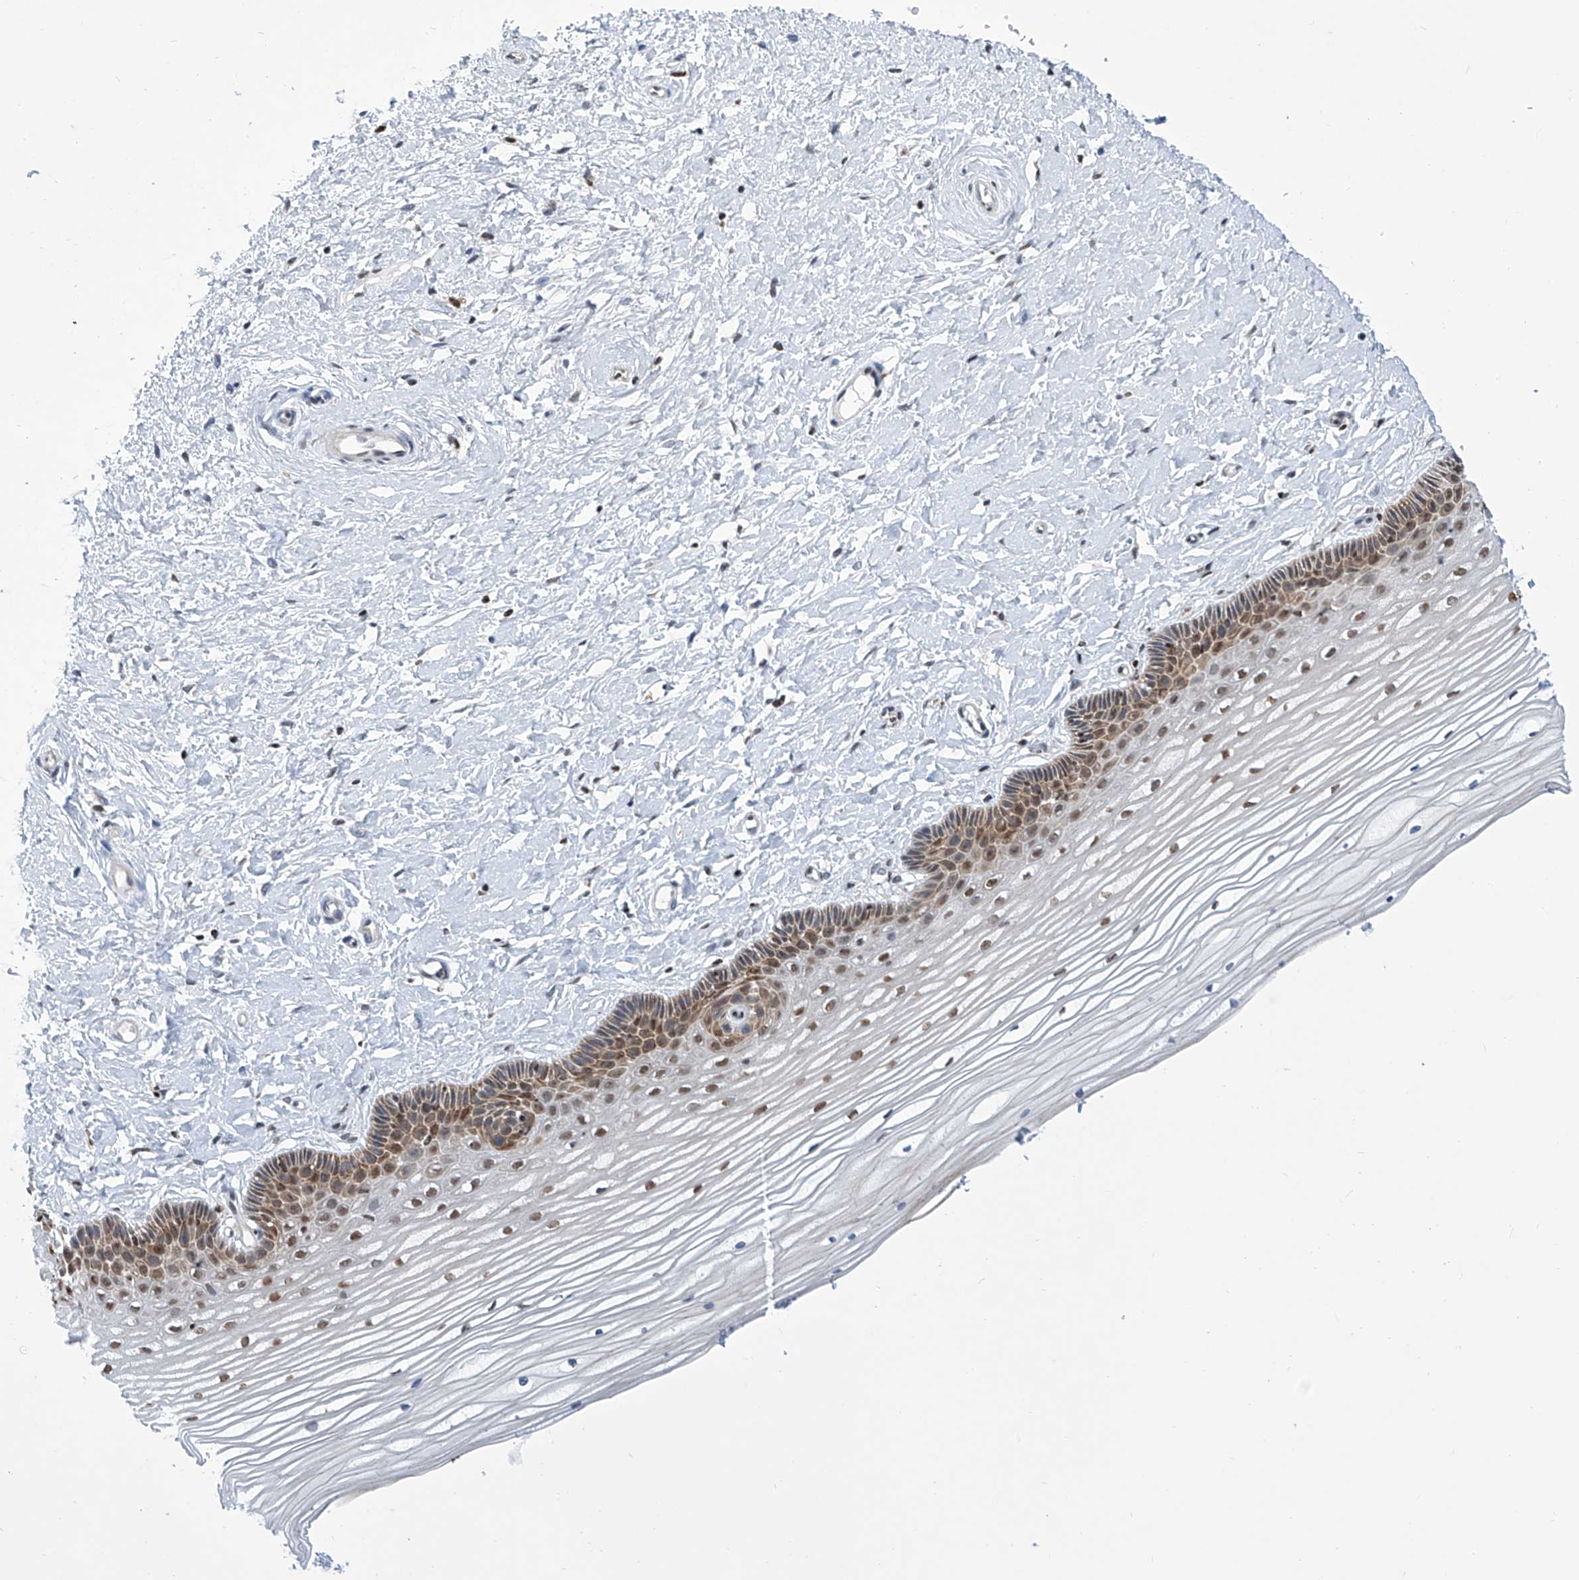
{"staining": {"intensity": "strong", "quantity": "25%-75%", "location": "nuclear"}, "tissue": "vagina", "cell_type": "Squamous epithelial cells", "image_type": "normal", "snomed": [{"axis": "morphology", "description": "Normal tissue, NOS"}, {"axis": "topography", "description": "Vagina"}, {"axis": "topography", "description": "Cervix"}], "caption": "Strong nuclear staining for a protein is present in about 25%-75% of squamous epithelial cells of benign vagina using immunohistochemistry (IHC).", "gene": "SREBF2", "patient": {"sex": "female", "age": 40}}